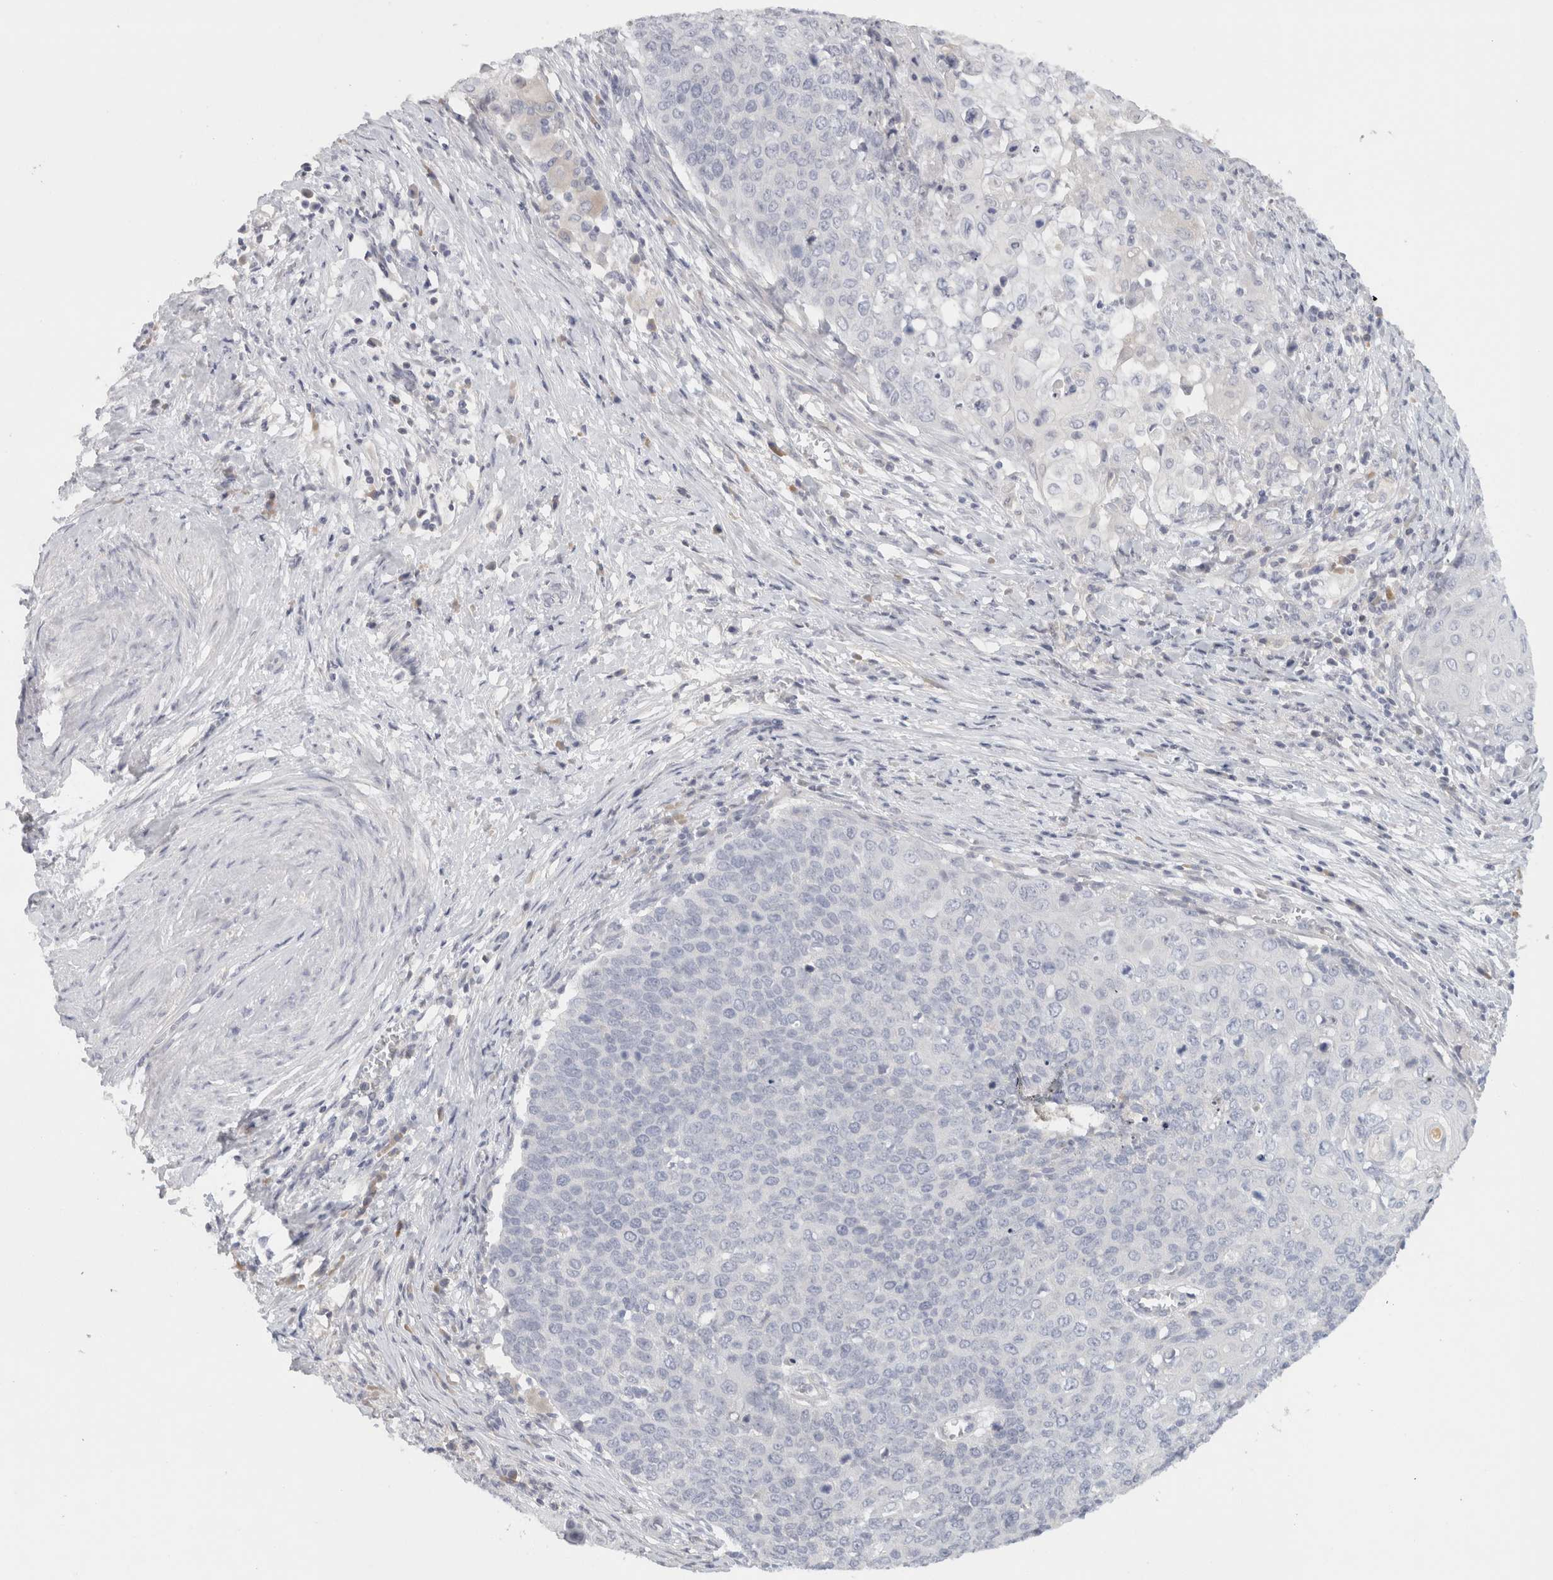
{"staining": {"intensity": "negative", "quantity": "none", "location": "none"}, "tissue": "cervical cancer", "cell_type": "Tumor cells", "image_type": "cancer", "snomed": [{"axis": "morphology", "description": "Squamous cell carcinoma, NOS"}, {"axis": "topography", "description": "Cervix"}], "caption": "Tumor cells are negative for protein expression in human cervical squamous cell carcinoma.", "gene": "STK31", "patient": {"sex": "female", "age": 39}}